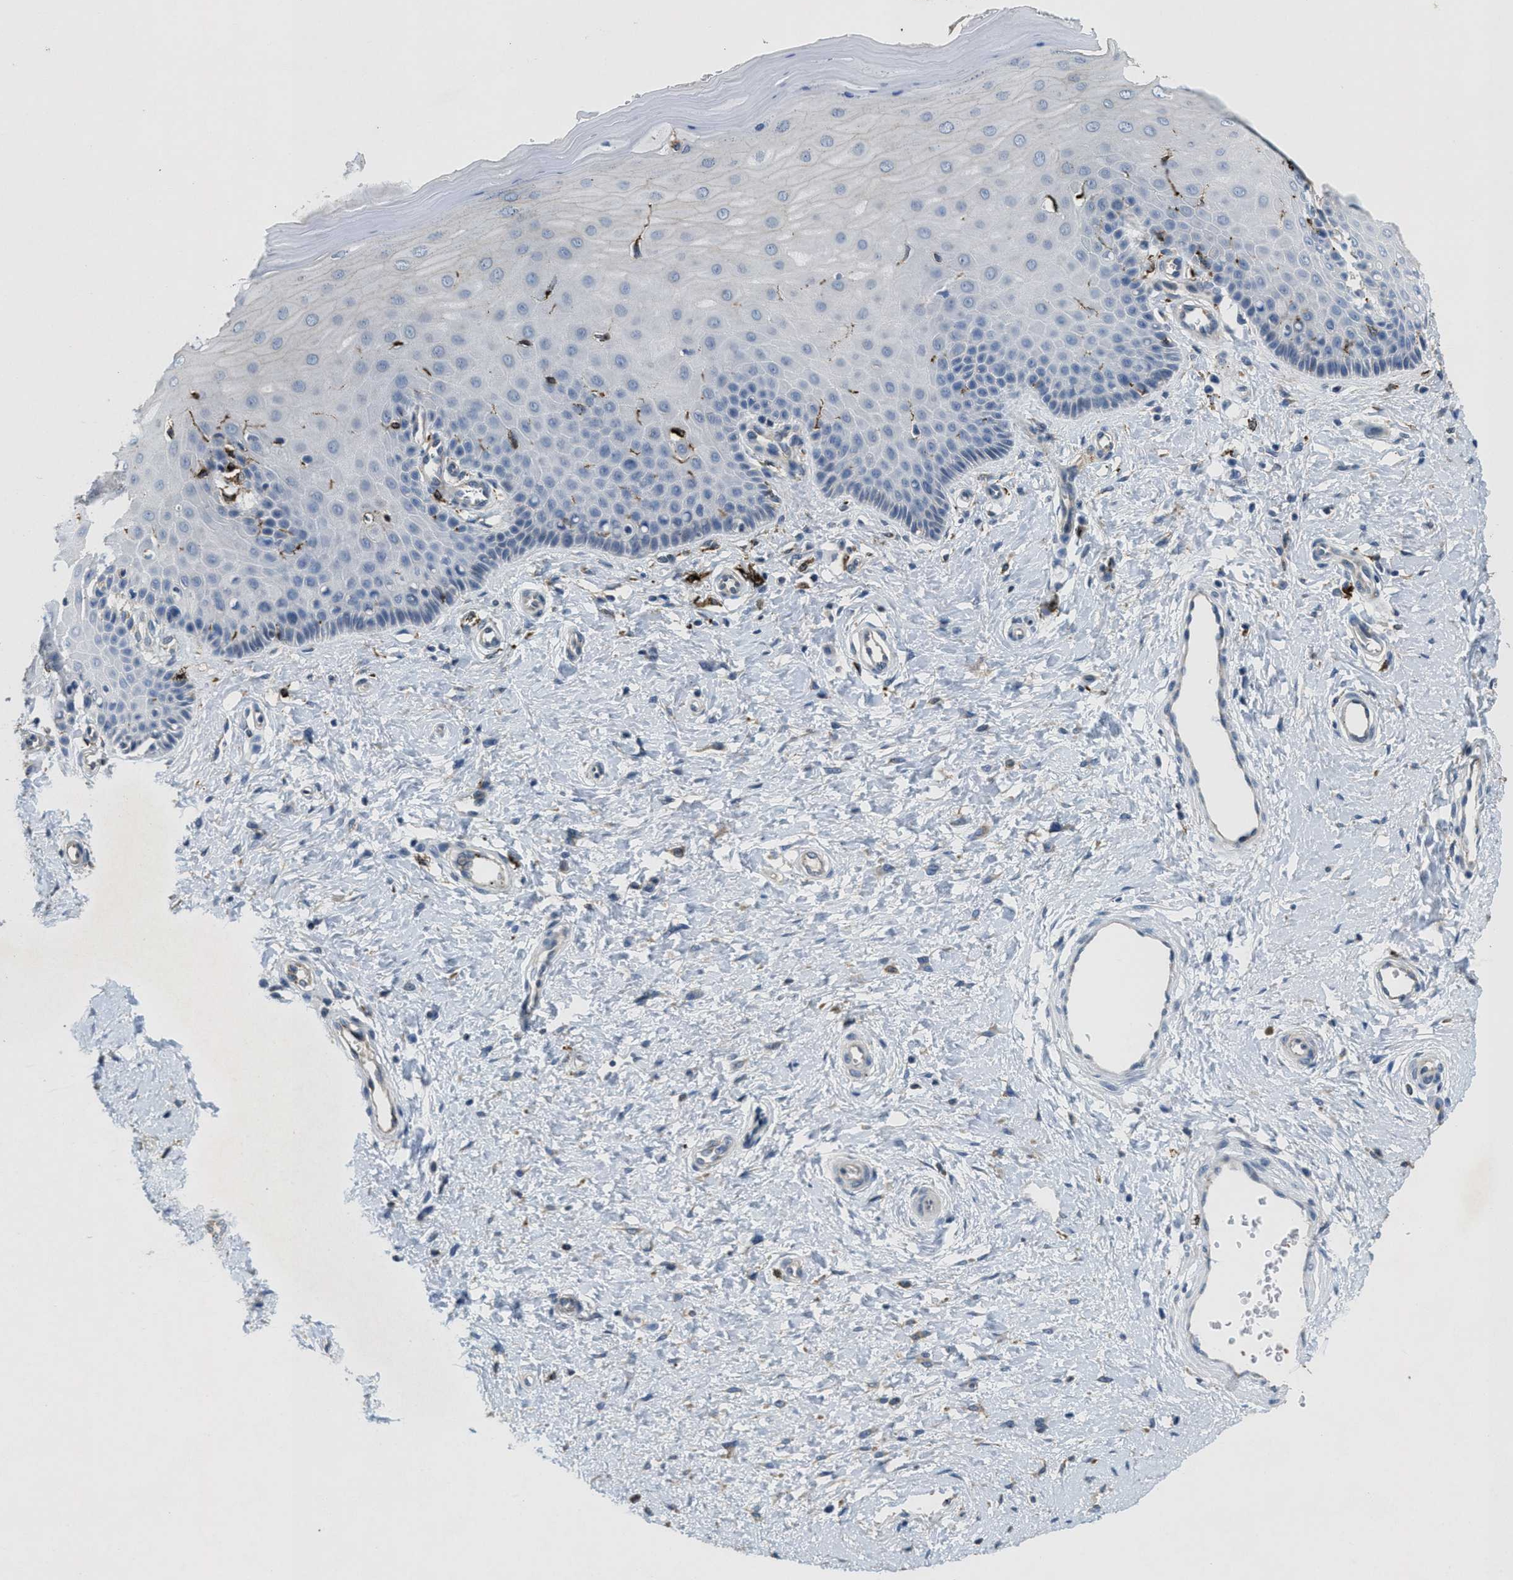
{"staining": {"intensity": "negative", "quantity": "none", "location": "none"}, "tissue": "cervix", "cell_type": "Glandular cells", "image_type": "normal", "snomed": [{"axis": "morphology", "description": "Normal tissue, NOS"}, {"axis": "topography", "description": "Cervix"}], "caption": "Immunohistochemical staining of benign cervix shows no significant positivity in glandular cells. (DAB immunohistochemistry (IHC) with hematoxylin counter stain).", "gene": "BMPR2", "patient": {"sex": "female", "age": 55}}